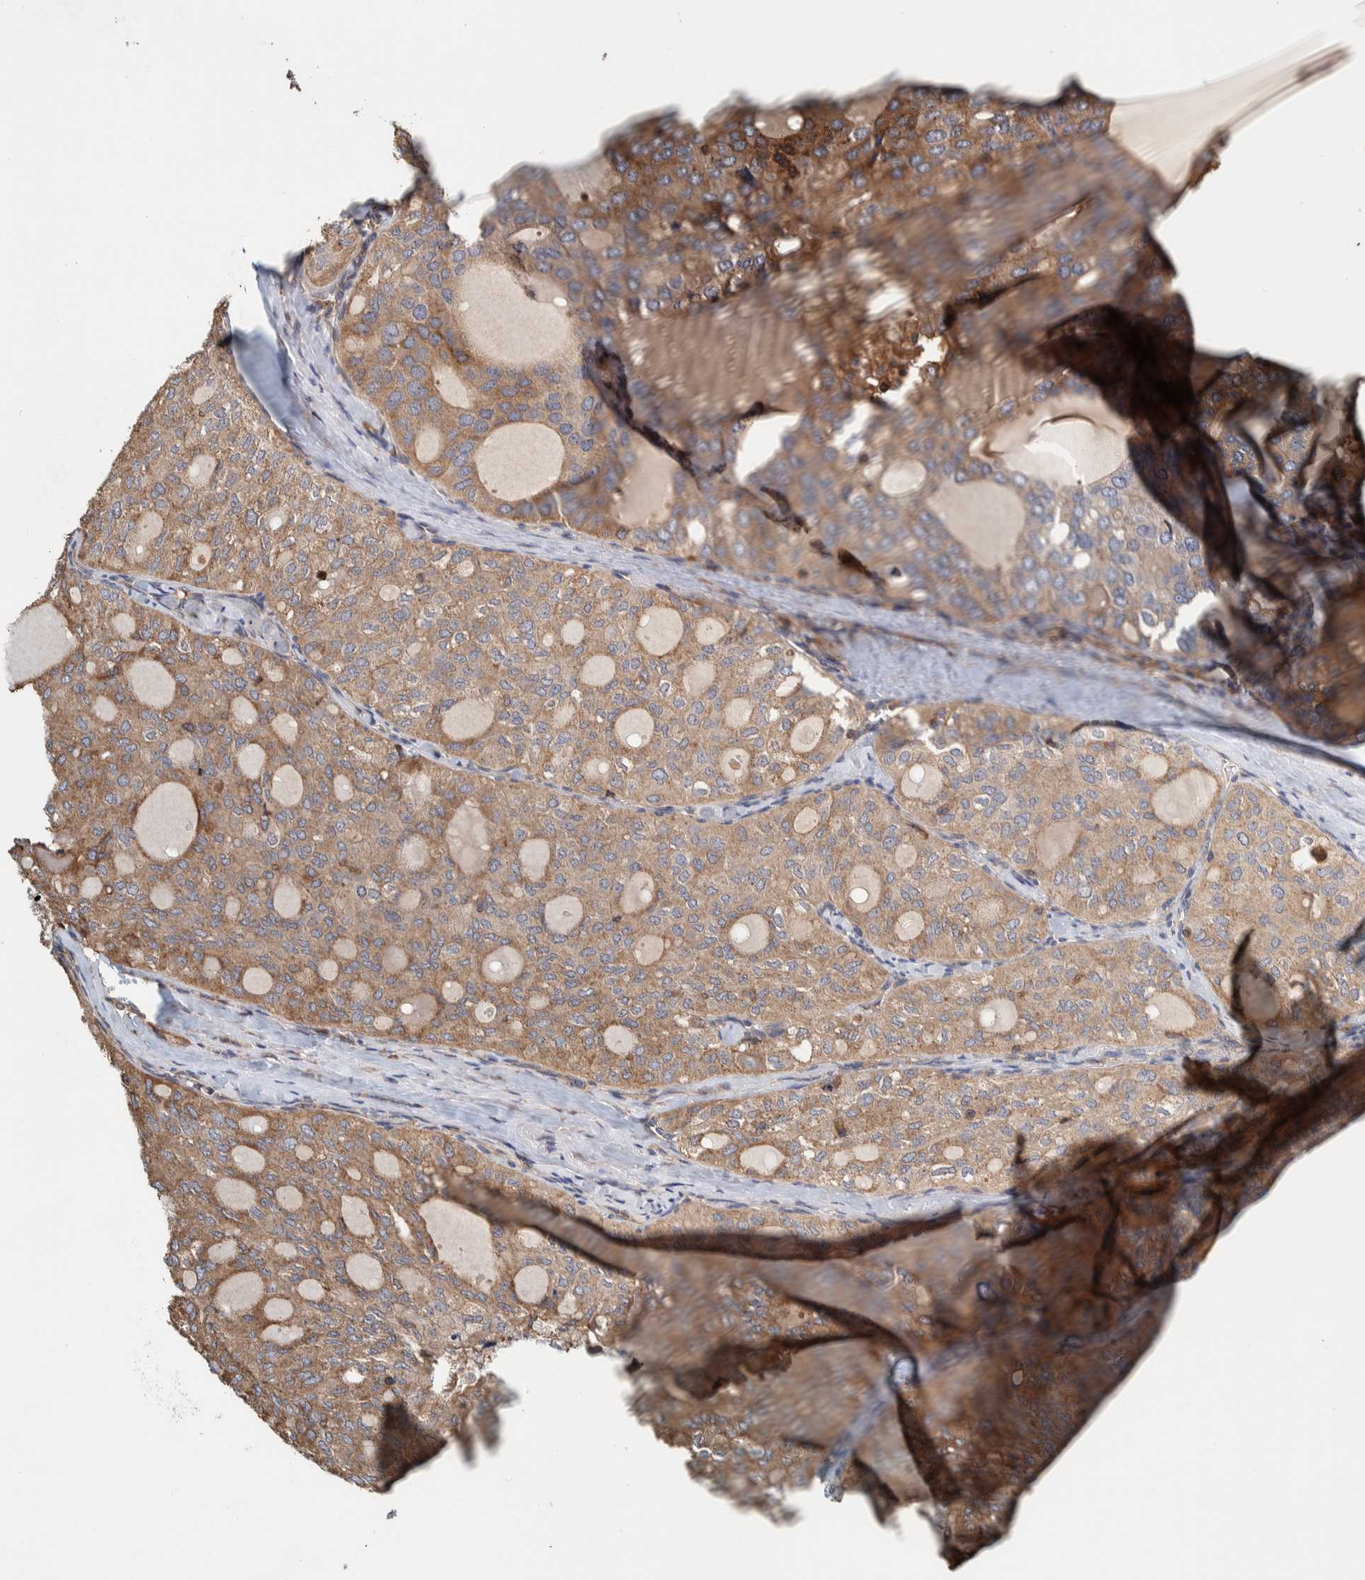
{"staining": {"intensity": "weak", "quantity": ">75%", "location": "cytoplasmic/membranous"}, "tissue": "thyroid cancer", "cell_type": "Tumor cells", "image_type": "cancer", "snomed": [{"axis": "morphology", "description": "Follicular adenoma carcinoma, NOS"}, {"axis": "topography", "description": "Thyroid gland"}], "caption": "Protein expression analysis of human follicular adenoma carcinoma (thyroid) reveals weak cytoplasmic/membranous positivity in about >75% of tumor cells. Using DAB (brown) and hematoxylin (blue) stains, captured at high magnification using brightfield microscopy.", "gene": "PLA2G3", "patient": {"sex": "male", "age": 75}}